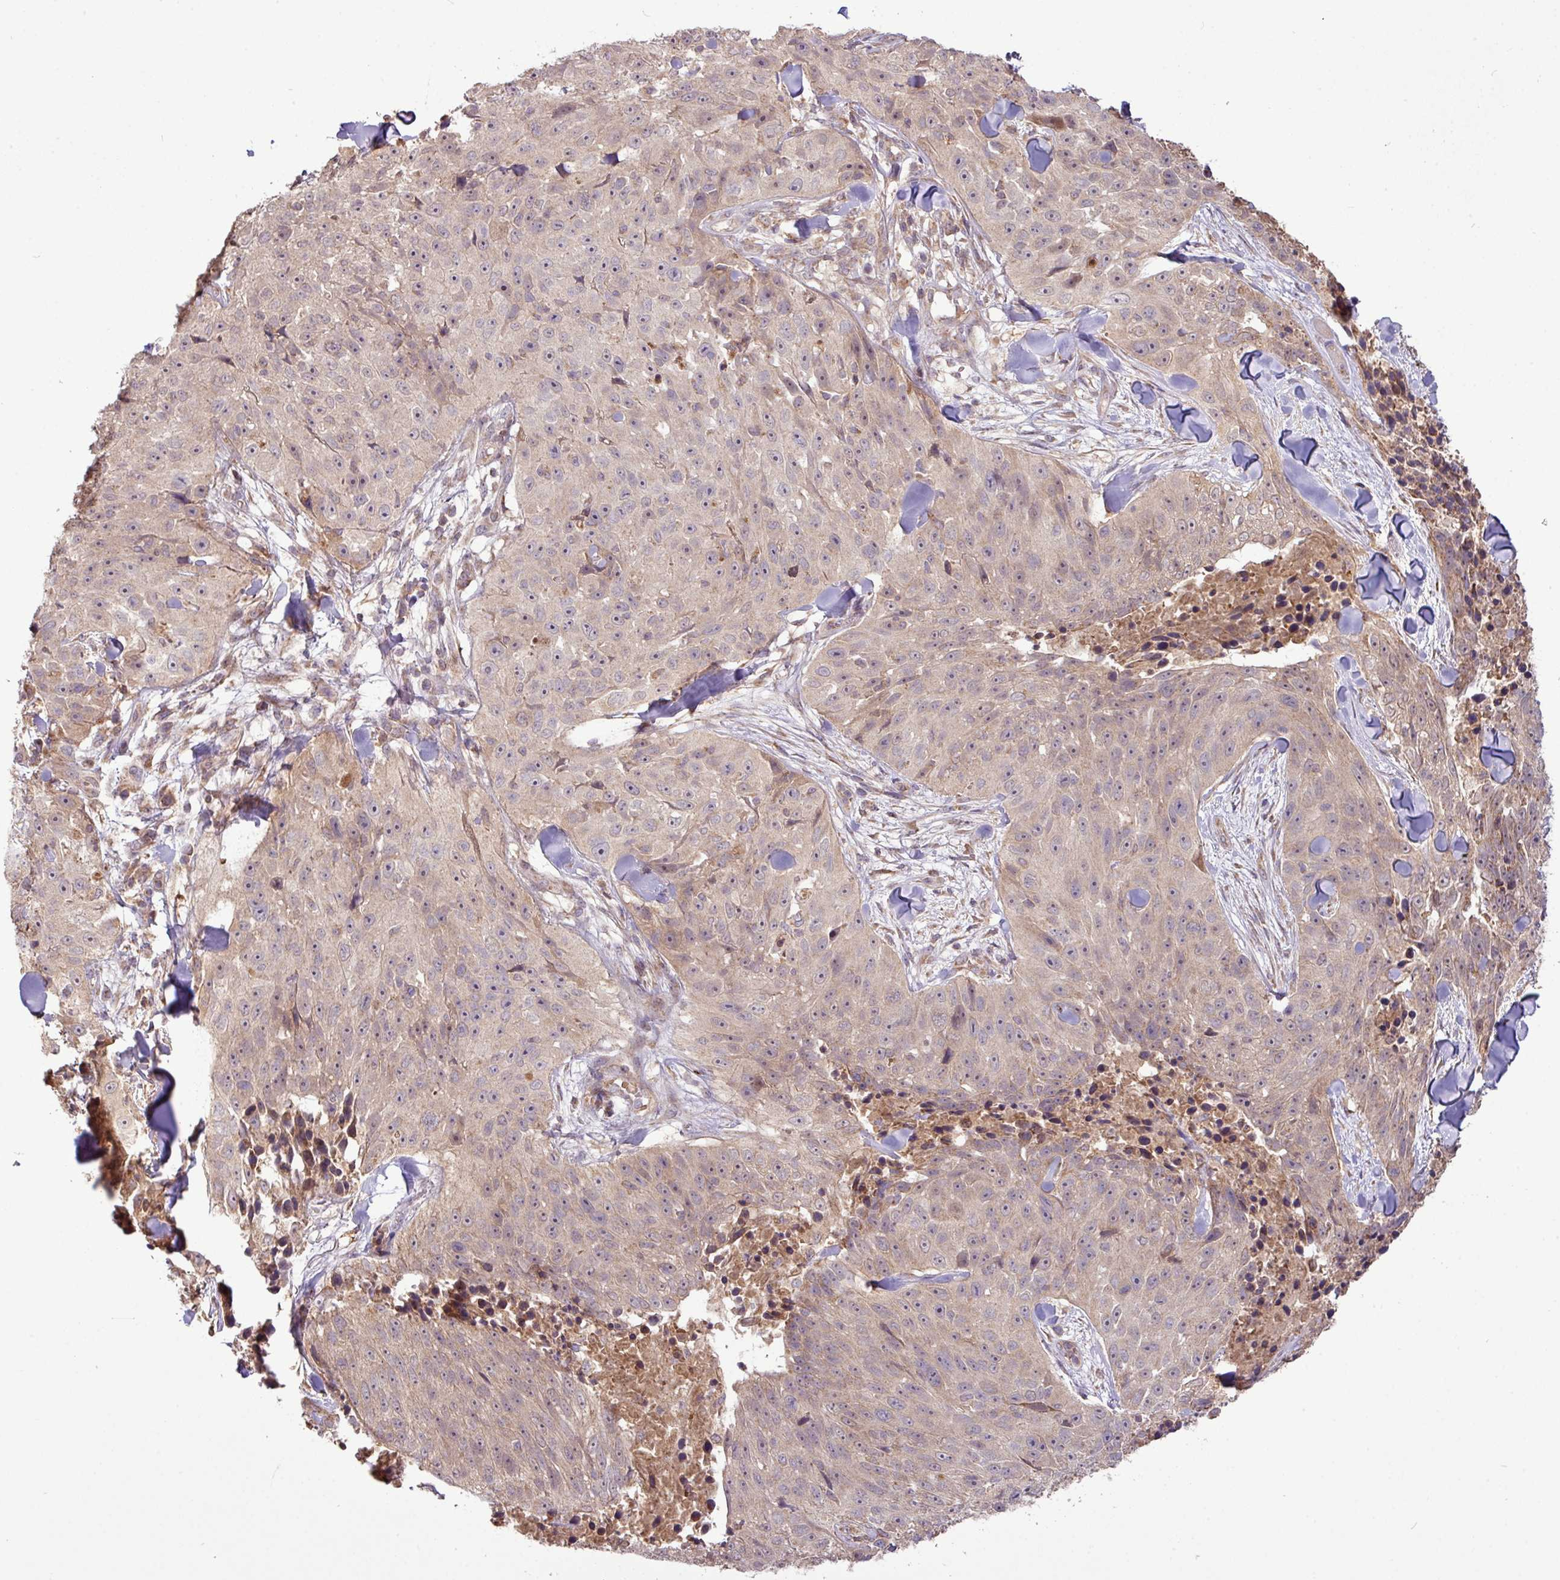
{"staining": {"intensity": "weak", "quantity": "<25%", "location": "nuclear"}, "tissue": "skin cancer", "cell_type": "Tumor cells", "image_type": "cancer", "snomed": [{"axis": "morphology", "description": "Squamous cell carcinoma, NOS"}, {"axis": "topography", "description": "Skin"}], "caption": "There is no significant positivity in tumor cells of skin cancer.", "gene": "YPEL3", "patient": {"sex": "female", "age": 87}}